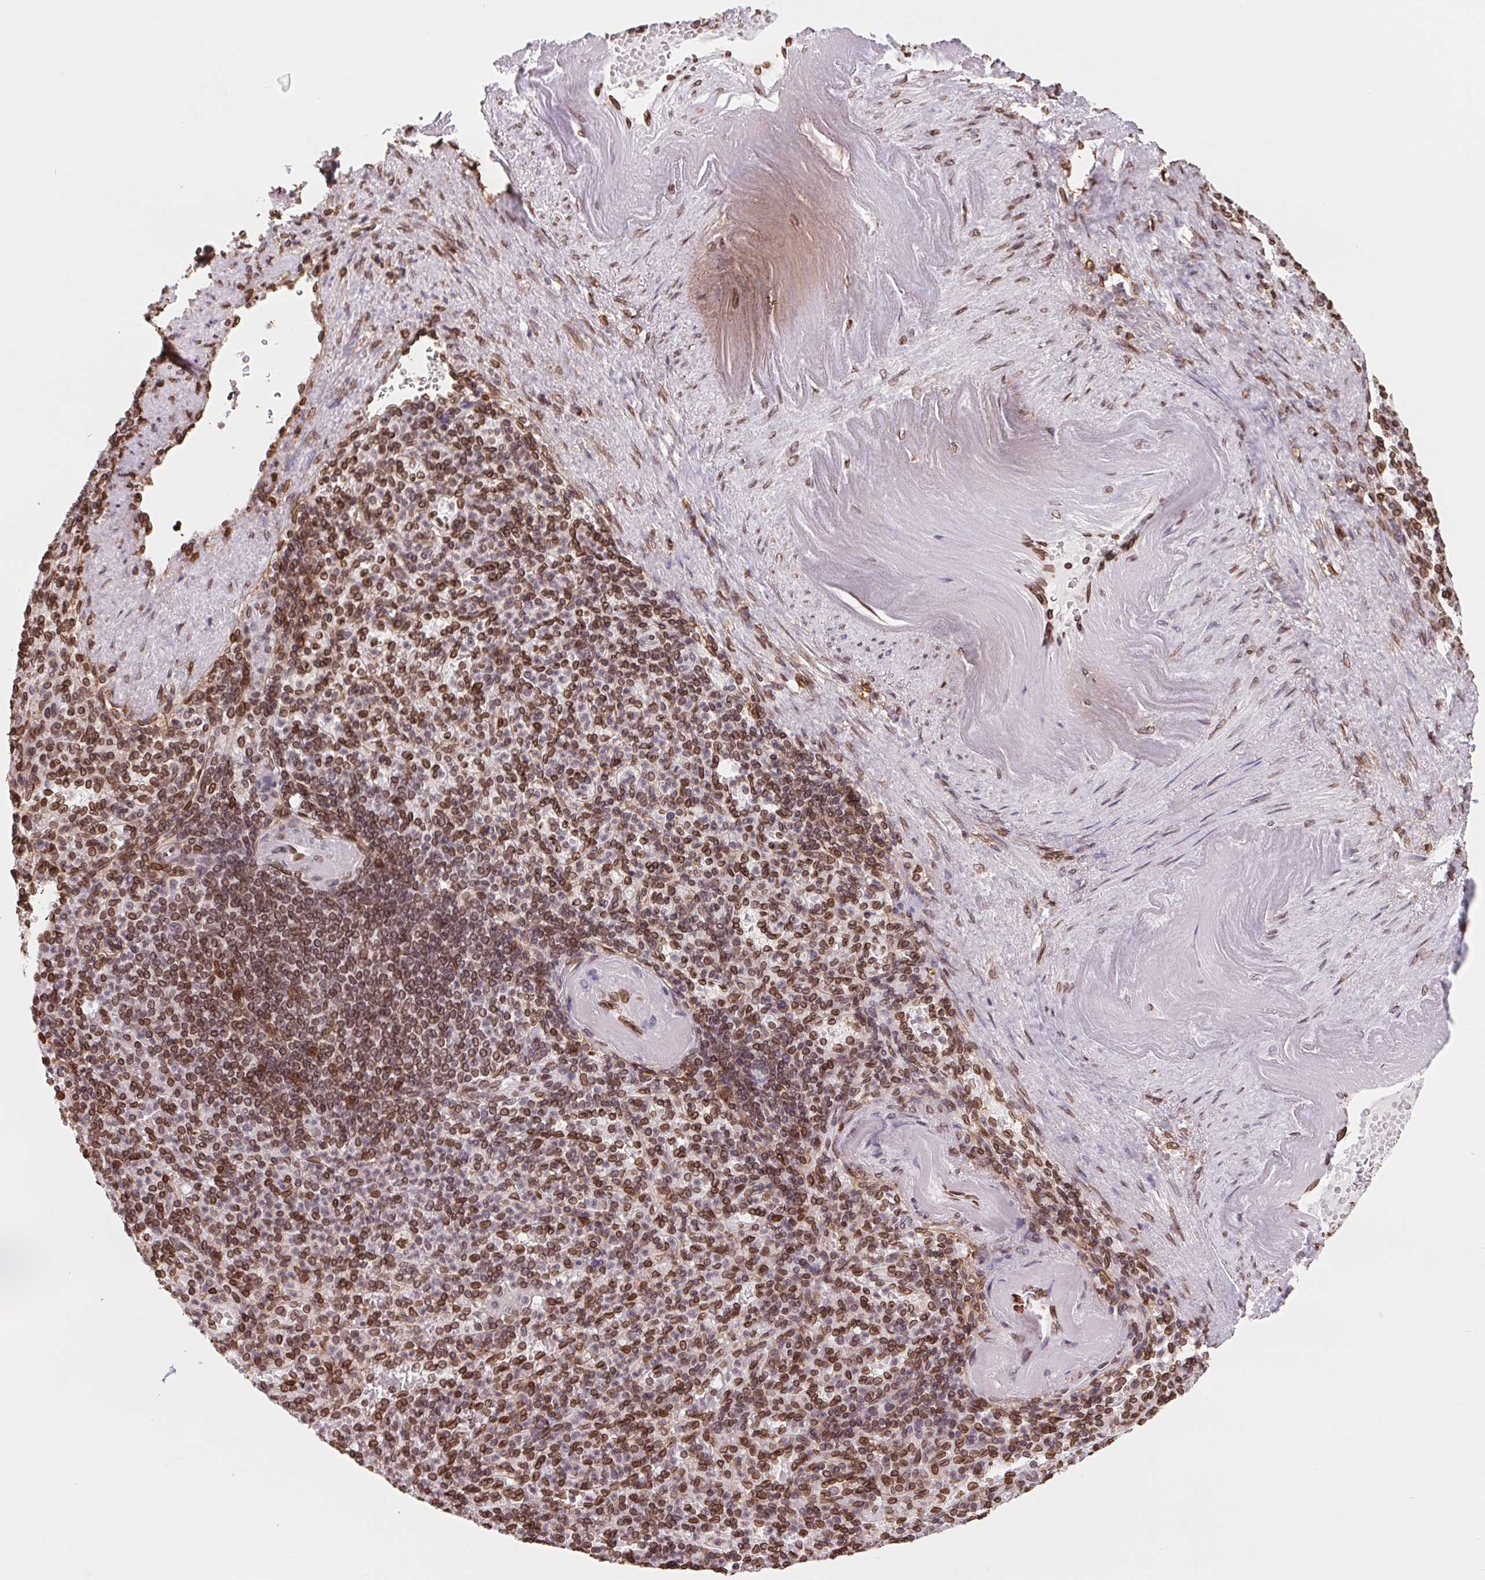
{"staining": {"intensity": "strong", "quantity": ">75%", "location": "cytoplasmic/membranous,nuclear"}, "tissue": "spleen", "cell_type": "Cells in red pulp", "image_type": "normal", "snomed": [{"axis": "morphology", "description": "Normal tissue, NOS"}, {"axis": "topography", "description": "Spleen"}], "caption": "An immunohistochemistry (IHC) image of normal tissue is shown. Protein staining in brown shows strong cytoplasmic/membranous,nuclear positivity in spleen within cells in red pulp. (DAB (3,3'-diaminobenzidine) IHC with brightfield microscopy, high magnification).", "gene": "LMNB2", "patient": {"sex": "female", "age": 74}}